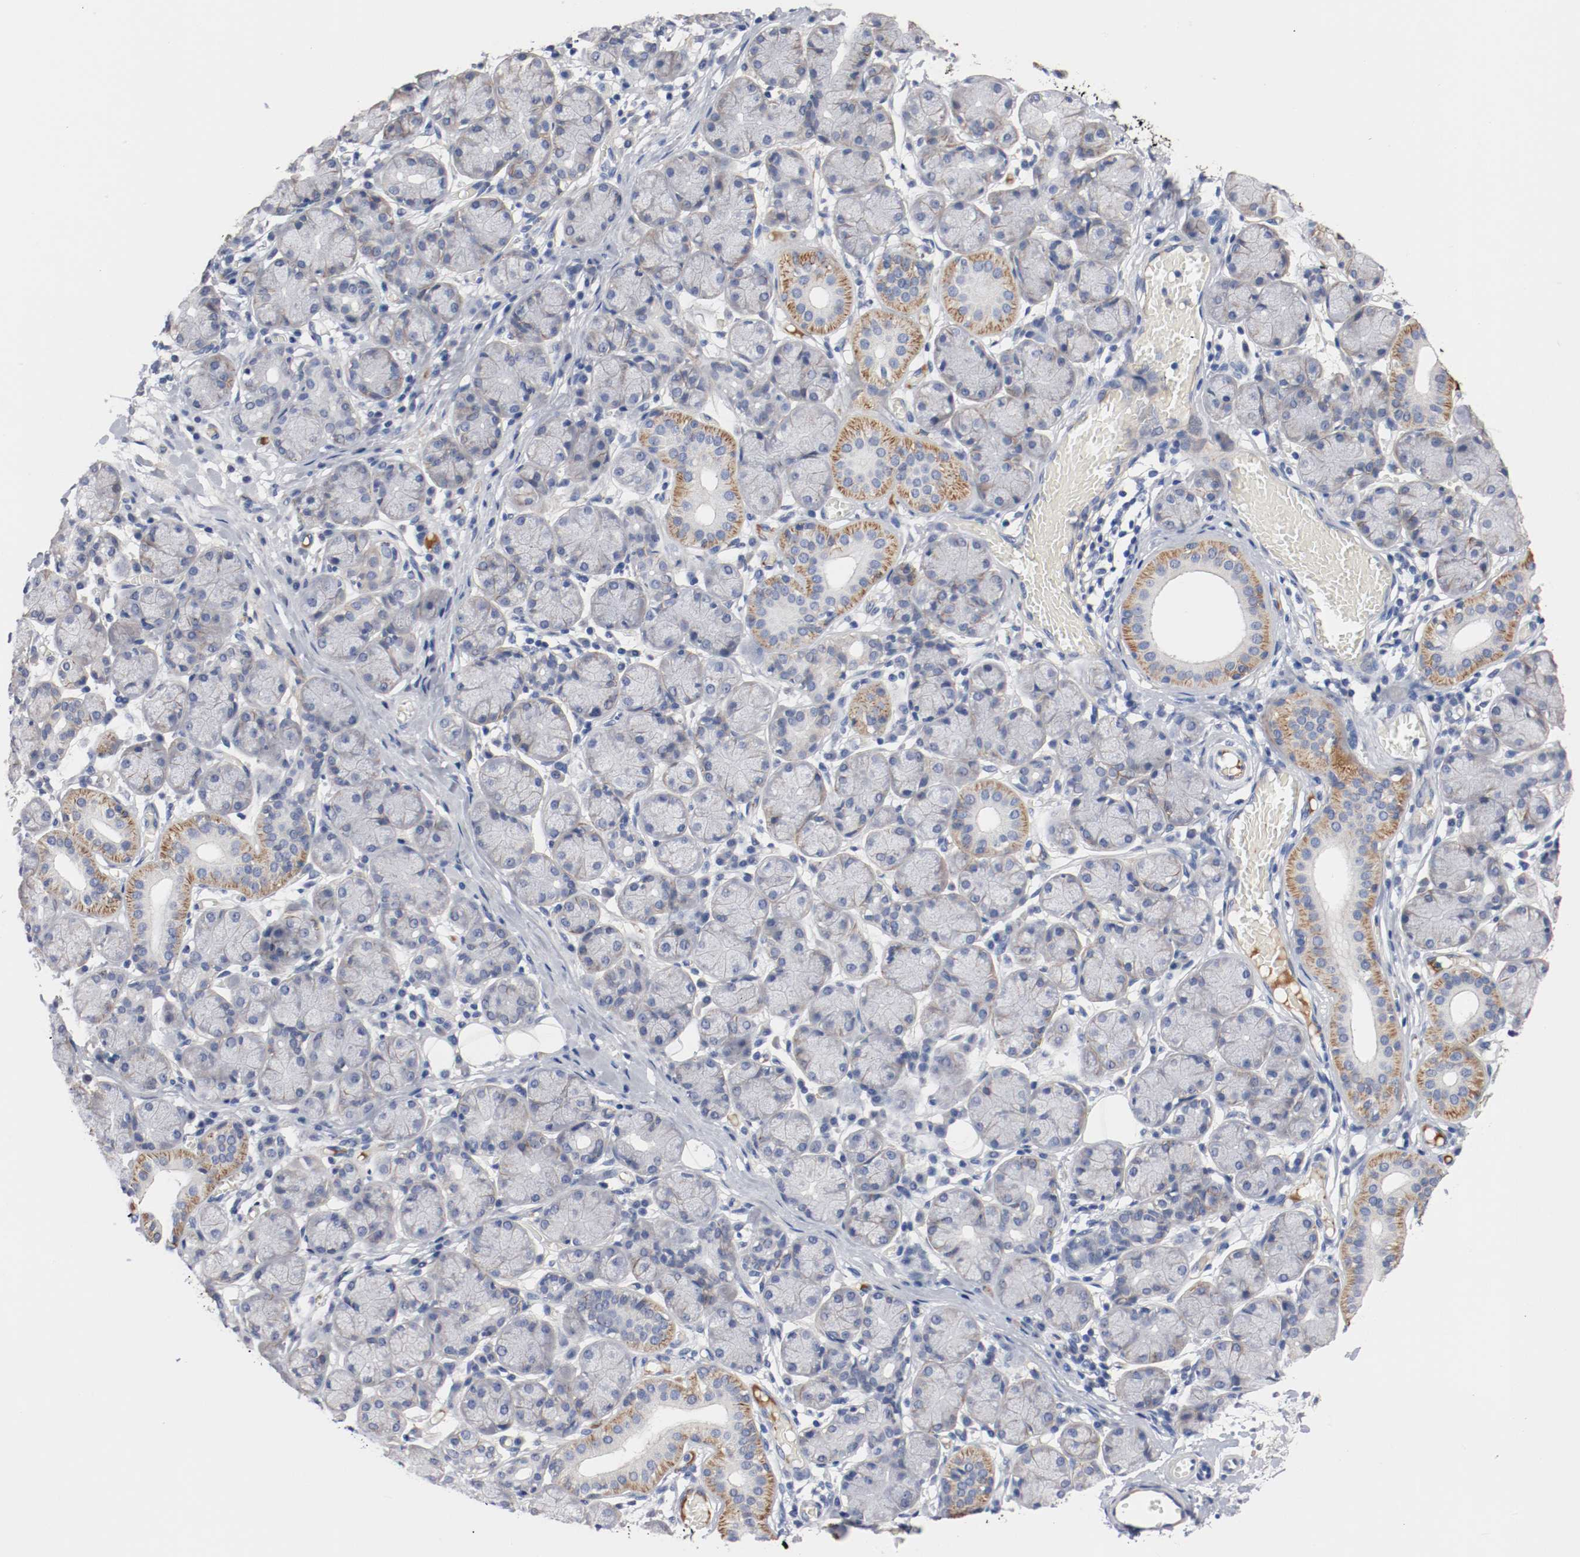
{"staining": {"intensity": "weak", "quantity": "<25%", "location": "cytoplasmic/membranous"}, "tissue": "salivary gland", "cell_type": "Glandular cells", "image_type": "normal", "snomed": [{"axis": "morphology", "description": "Normal tissue, NOS"}, {"axis": "topography", "description": "Salivary gland"}], "caption": "There is no significant expression in glandular cells of salivary gland. (DAB (3,3'-diaminobenzidine) IHC visualized using brightfield microscopy, high magnification).", "gene": "TNC", "patient": {"sex": "female", "age": 24}}